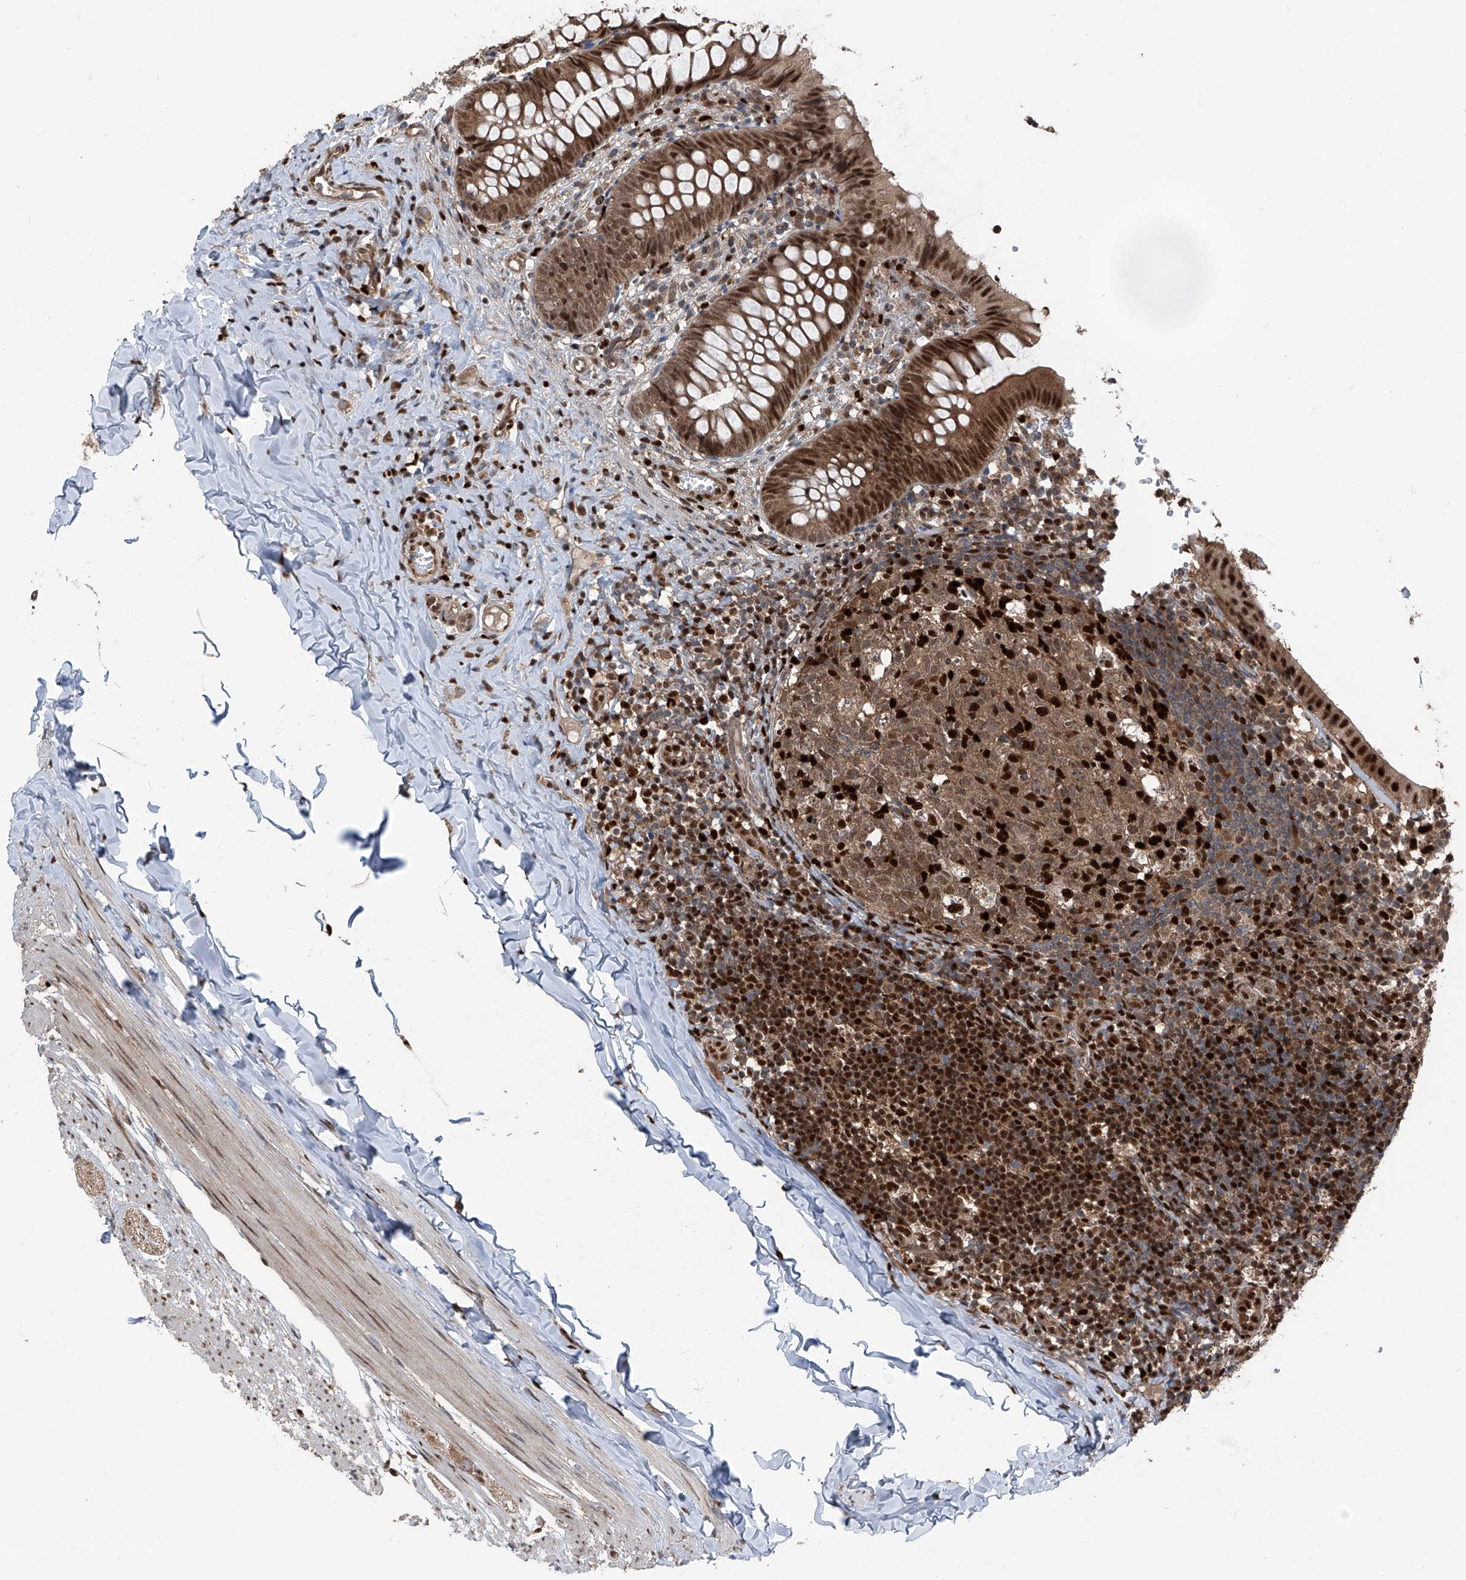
{"staining": {"intensity": "strong", "quantity": ">75%", "location": "cytoplasmic/membranous,nuclear"}, "tissue": "appendix", "cell_type": "Glandular cells", "image_type": "normal", "snomed": [{"axis": "morphology", "description": "Normal tissue, NOS"}, {"axis": "topography", "description": "Appendix"}], "caption": "Protein expression analysis of normal appendix demonstrates strong cytoplasmic/membranous,nuclear positivity in about >75% of glandular cells.", "gene": "FKBP5", "patient": {"sex": "male", "age": 8}}